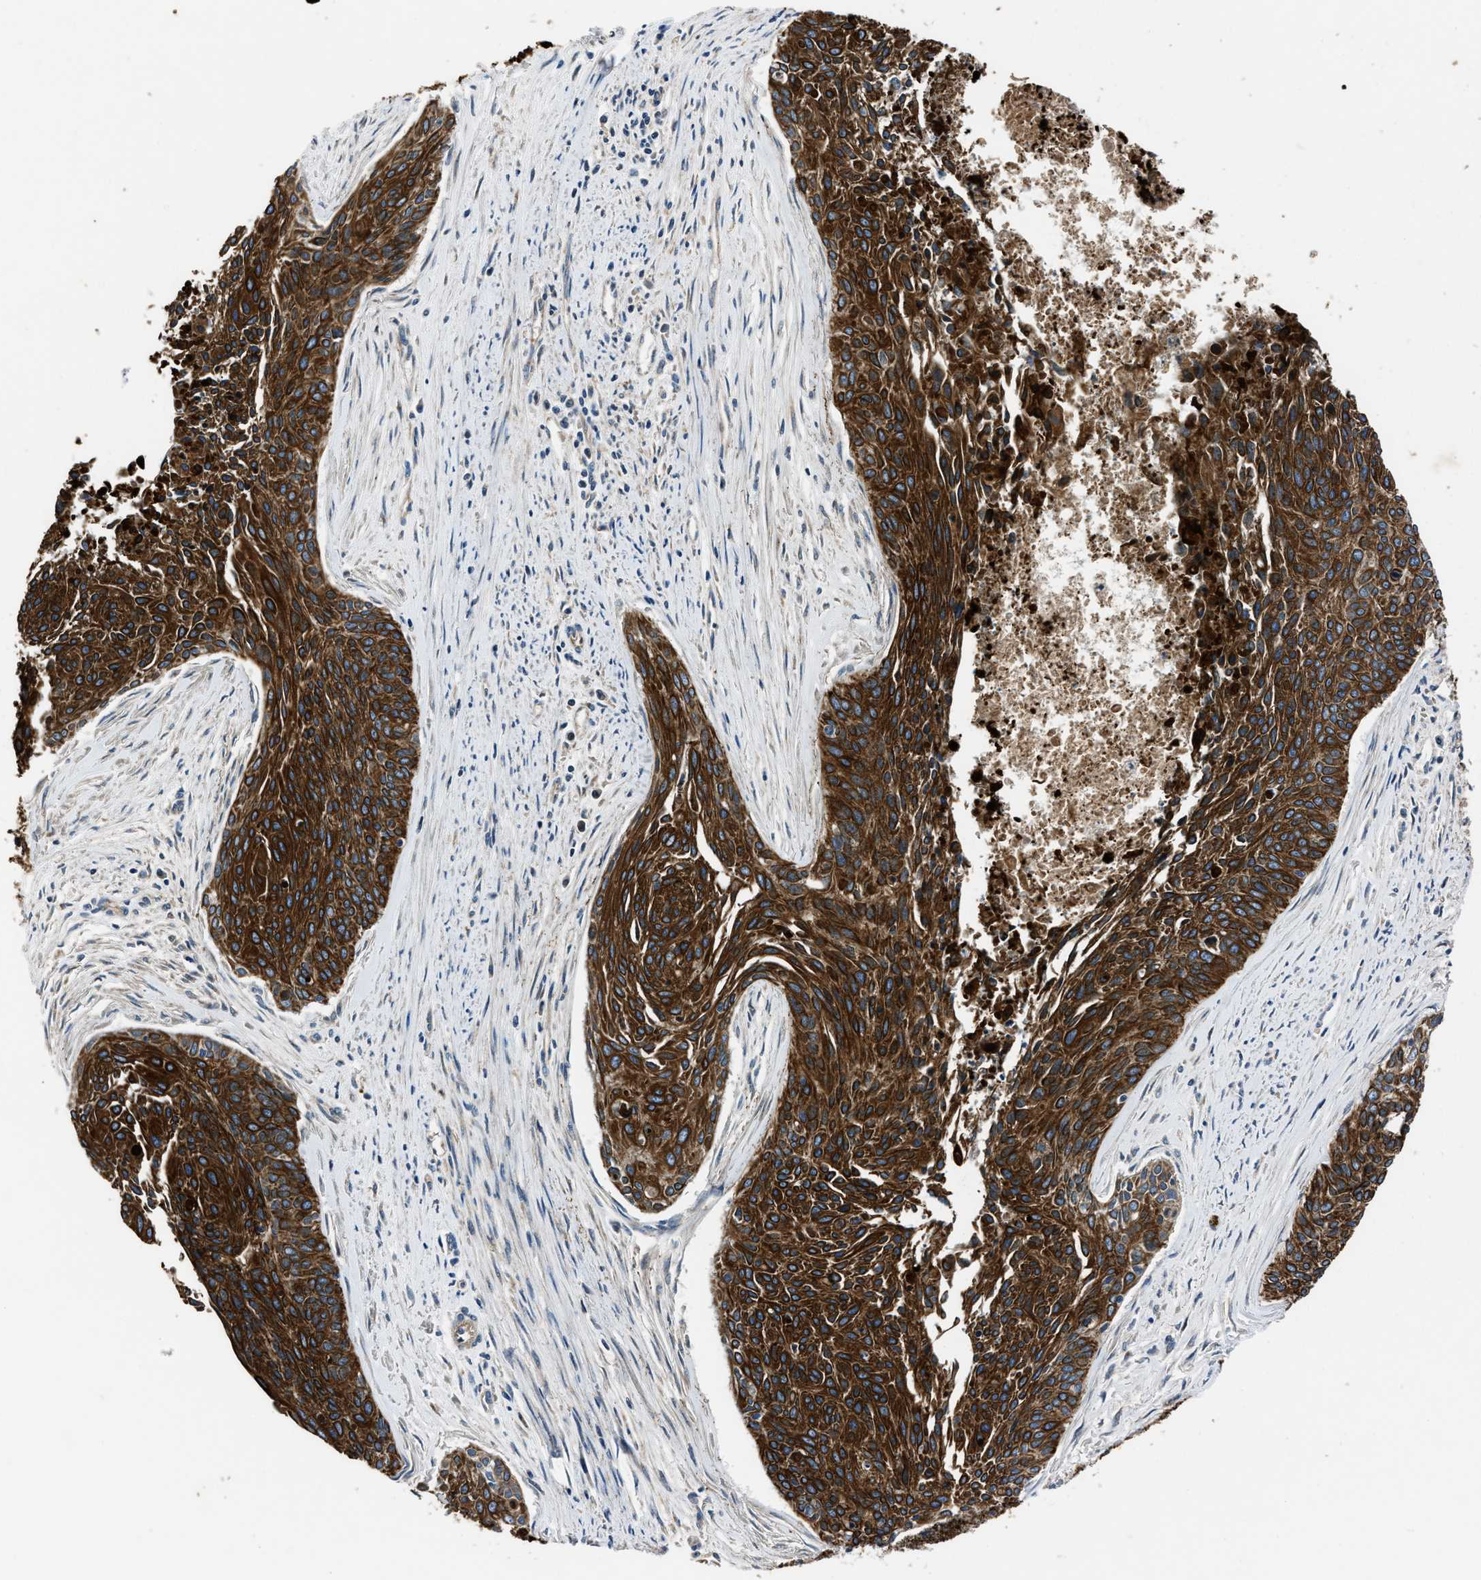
{"staining": {"intensity": "strong", "quantity": ">75%", "location": "cytoplasmic/membranous"}, "tissue": "cervical cancer", "cell_type": "Tumor cells", "image_type": "cancer", "snomed": [{"axis": "morphology", "description": "Squamous cell carcinoma, NOS"}, {"axis": "topography", "description": "Cervix"}], "caption": "IHC image of neoplastic tissue: human cervical squamous cell carcinoma stained using immunohistochemistry (IHC) reveals high levels of strong protein expression localized specifically in the cytoplasmic/membranous of tumor cells, appearing as a cytoplasmic/membranous brown color.", "gene": "ERC1", "patient": {"sex": "female", "age": 55}}